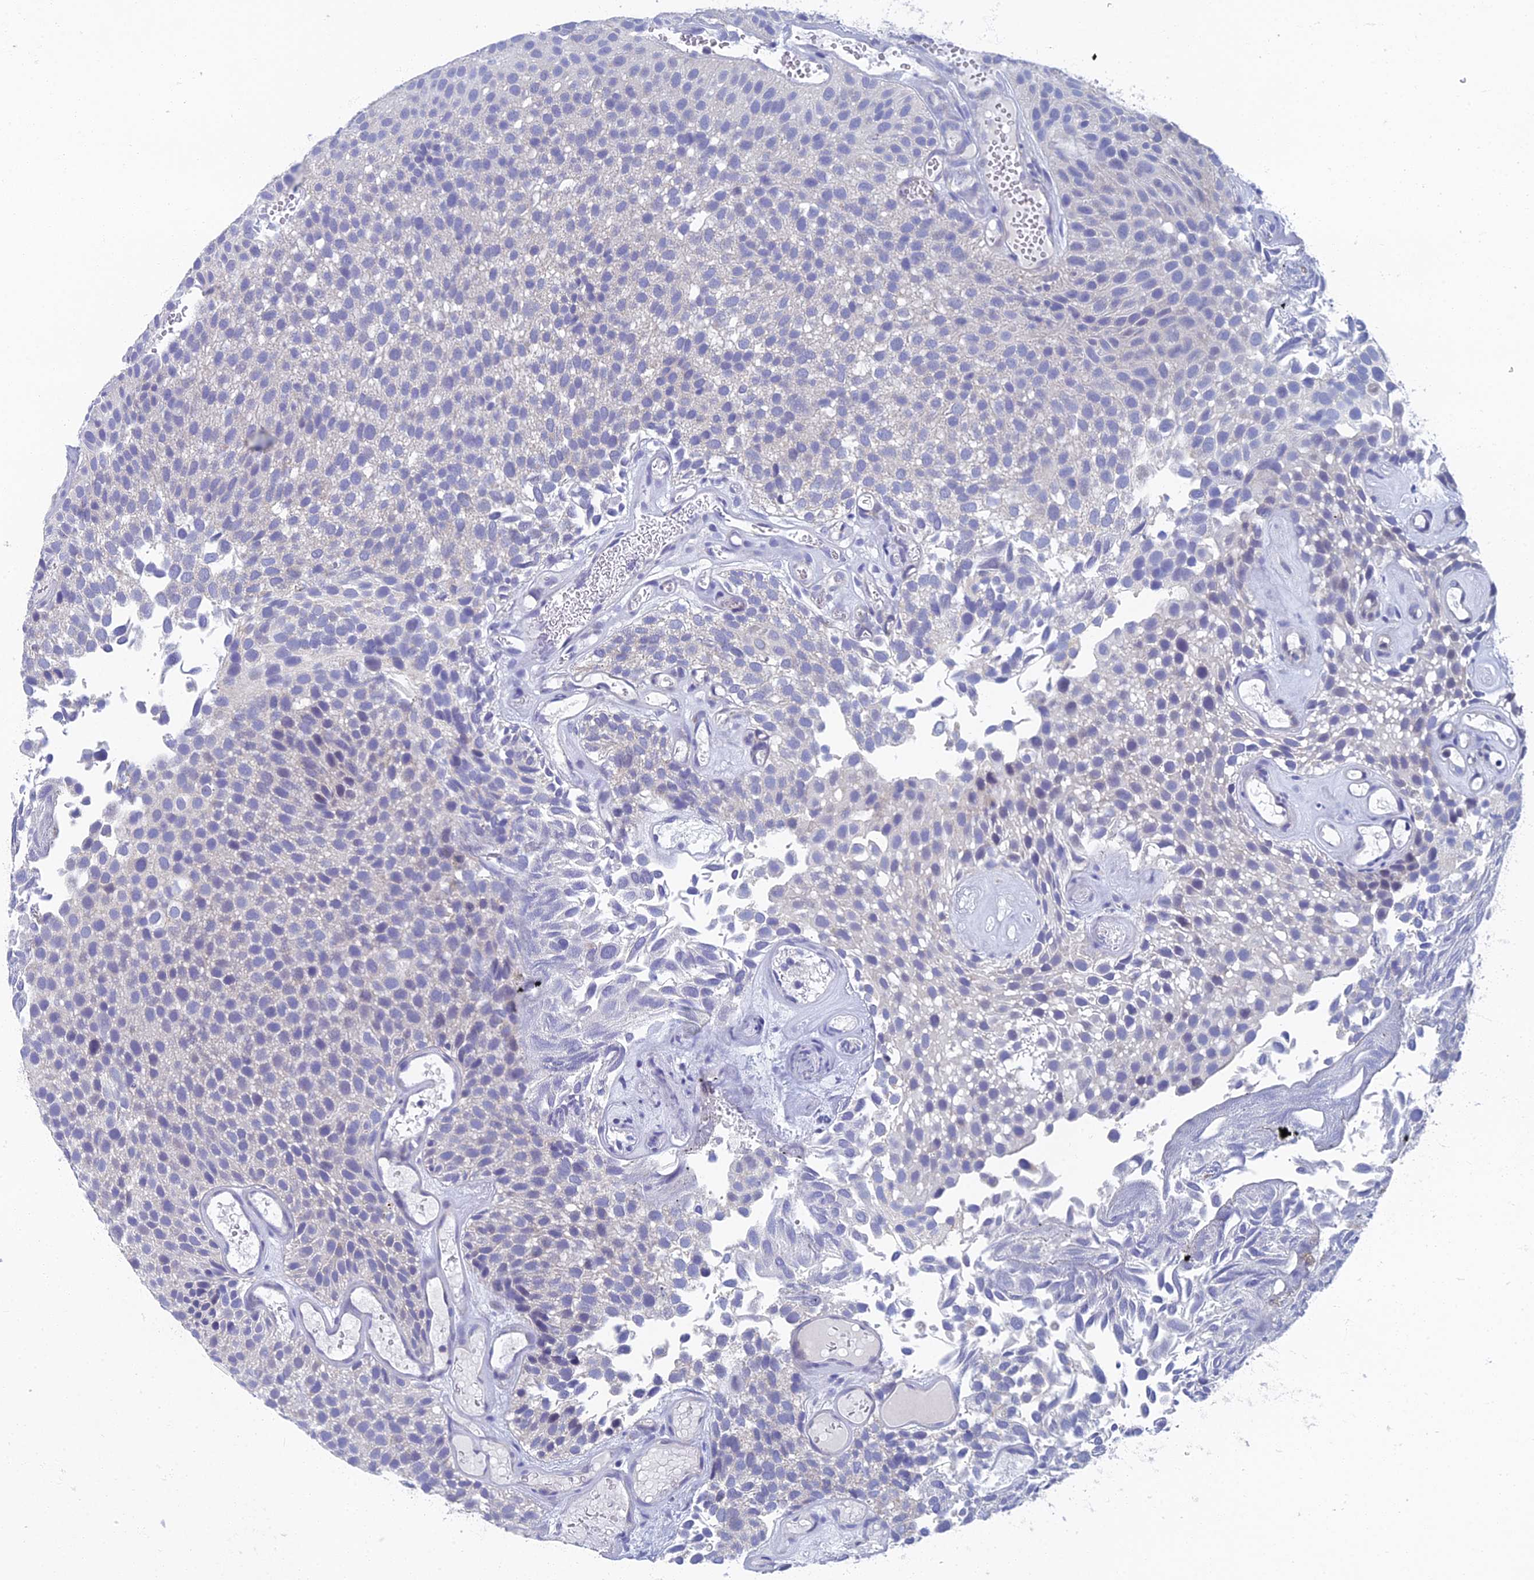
{"staining": {"intensity": "negative", "quantity": "none", "location": "none"}, "tissue": "urothelial cancer", "cell_type": "Tumor cells", "image_type": "cancer", "snomed": [{"axis": "morphology", "description": "Urothelial carcinoma, Low grade"}, {"axis": "topography", "description": "Urinary bladder"}], "caption": "Photomicrograph shows no significant protein positivity in tumor cells of urothelial cancer.", "gene": "SPIN4", "patient": {"sex": "male", "age": 89}}